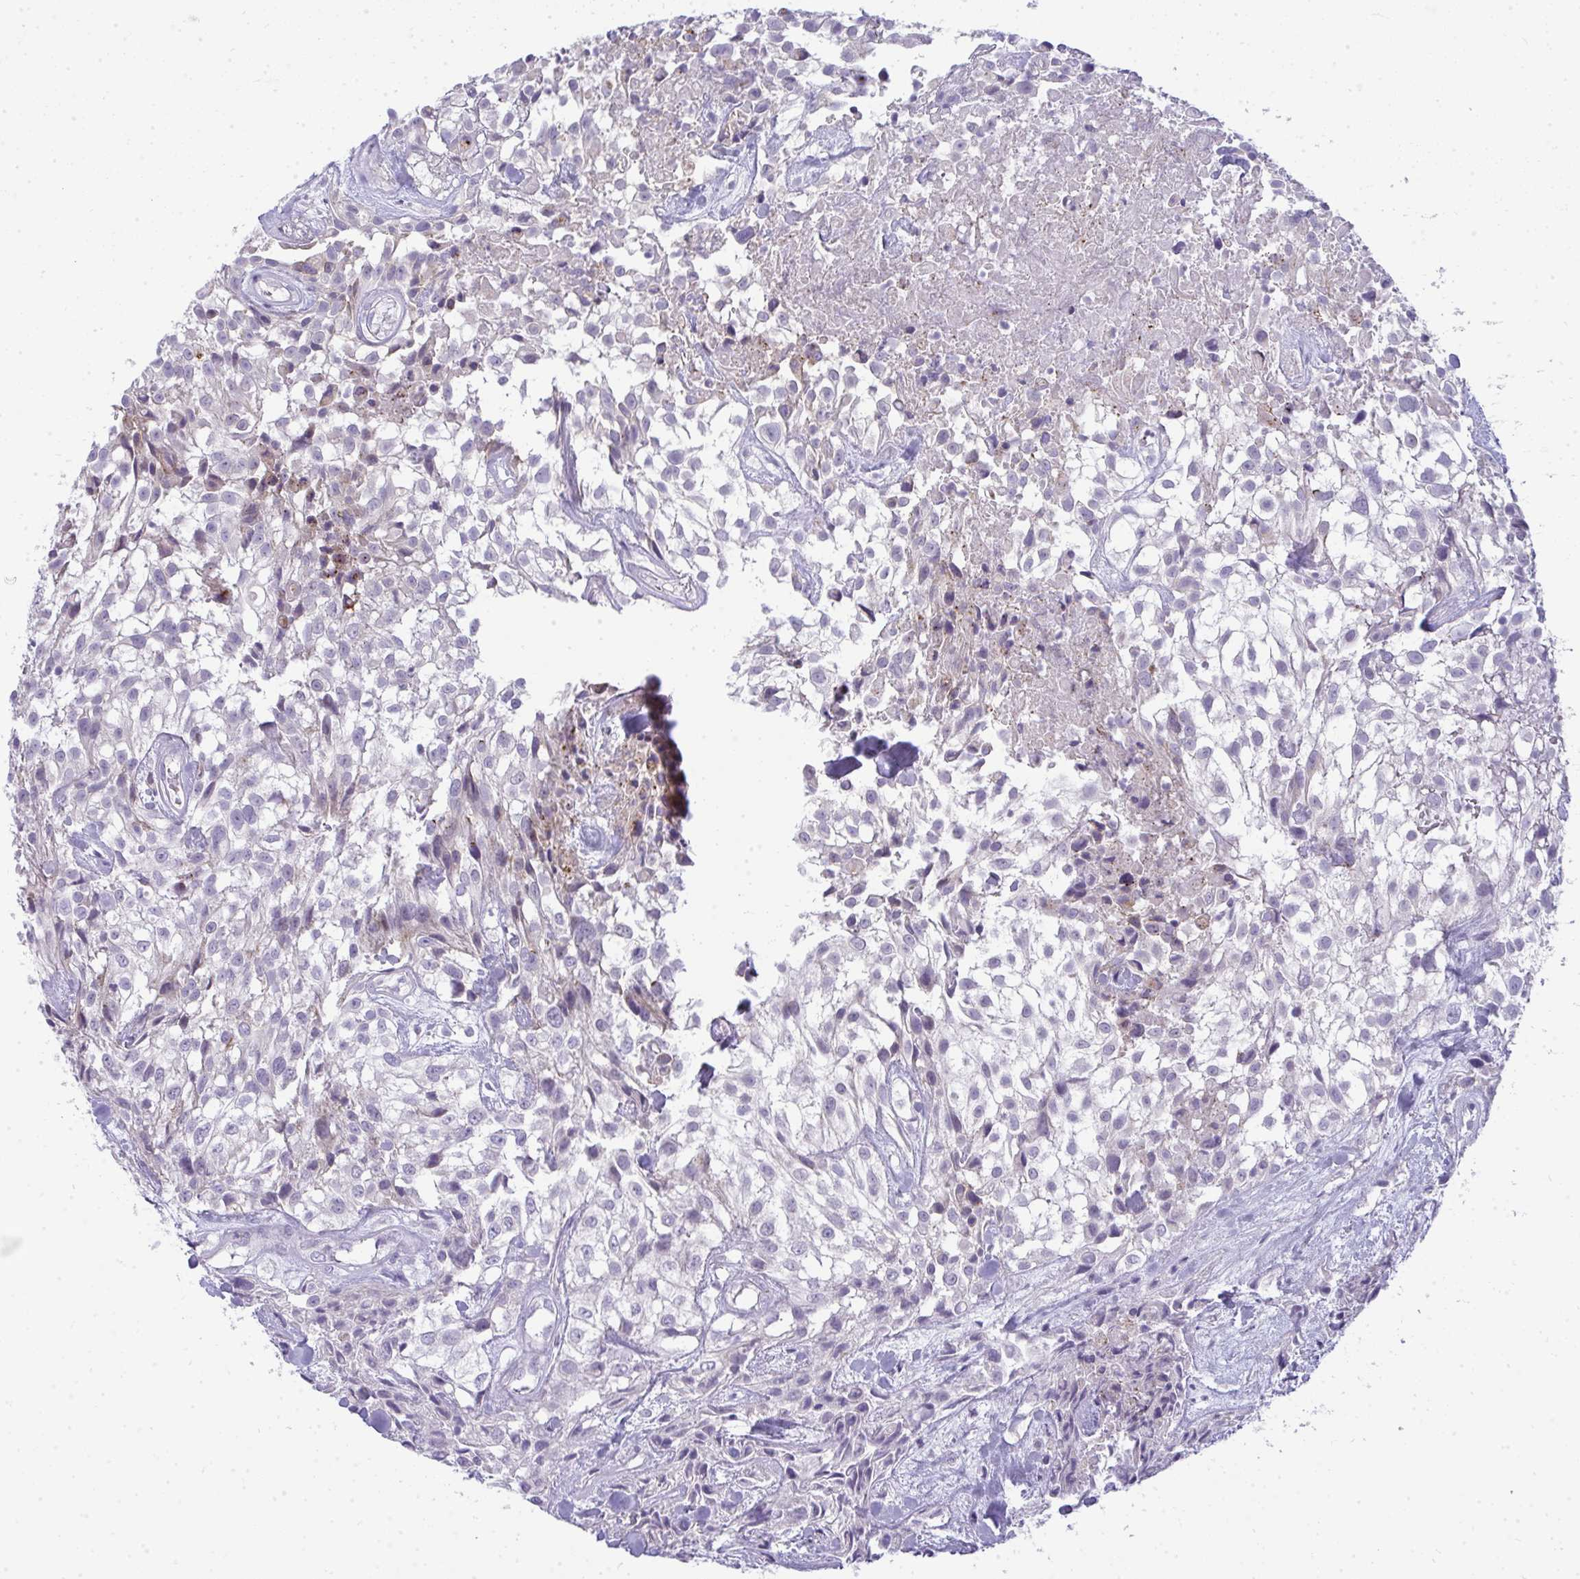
{"staining": {"intensity": "negative", "quantity": "none", "location": "none"}, "tissue": "urothelial cancer", "cell_type": "Tumor cells", "image_type": "cancer", "snomed": [{"axis": "morphology", "description": "Urothelial carcinoma, High grade"}, {"axis": "topography", "description": "Urinary bladder"}], "caption": "Urothelial carcinoma (high-grade) was stained to show a protein in brown. There is no significant expression in tumor cells.", "gene": "VPS4B", "patient": {"sex": "male", "age": 56}}